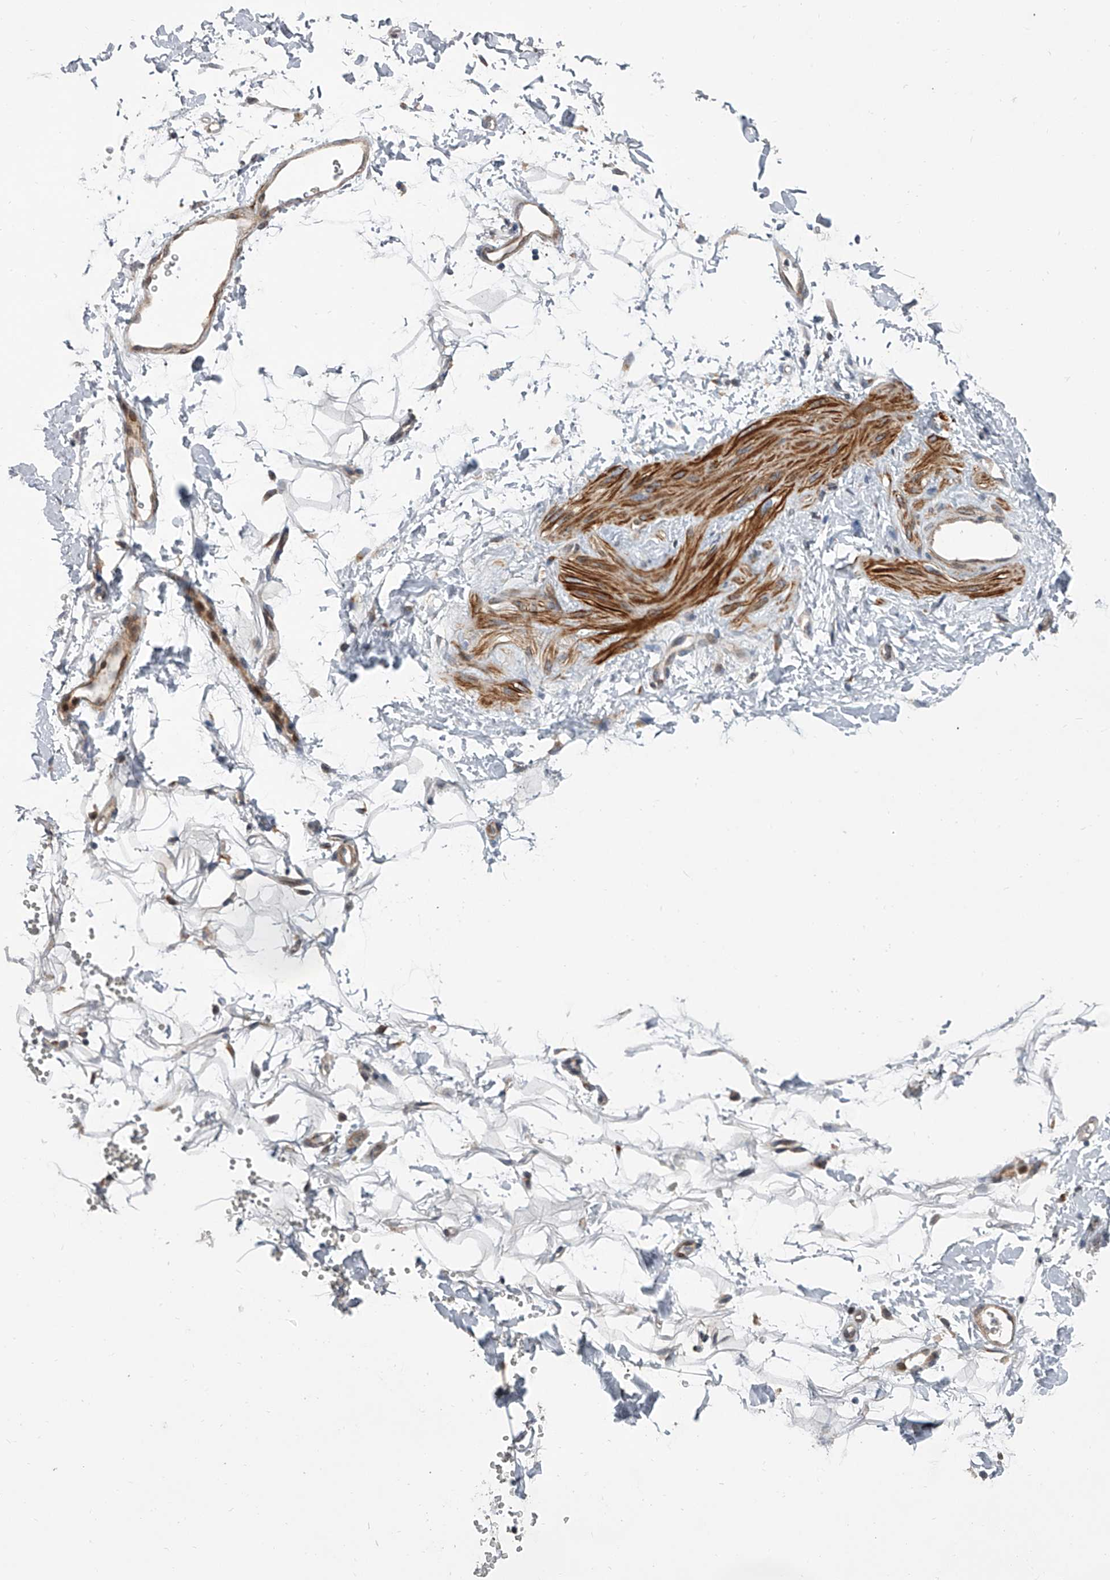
{"staining": {"intensity": "negative", "quantity": "none", "location": "none"}, "tissue": "adipose tissue", "cell_type": "Adipocytes", "image_type": "normal", "snomed": [{"axis": "morphology", "description": "Normal tissue, NOS"}, {"axis": "morphology", "description": "Adenocarcinoma, NOS"}, {"axis": "topography", "description": "Pancreas"}, {"axis": "topography", "description": "Peripheral nerve tissue"}], "caption": "A micrograph of adipose tissue stained for a protein exhibits no brown staining in adipocytes.", "gene": "DLGAP2", "patient": {"sex": "male", "age": 59}}